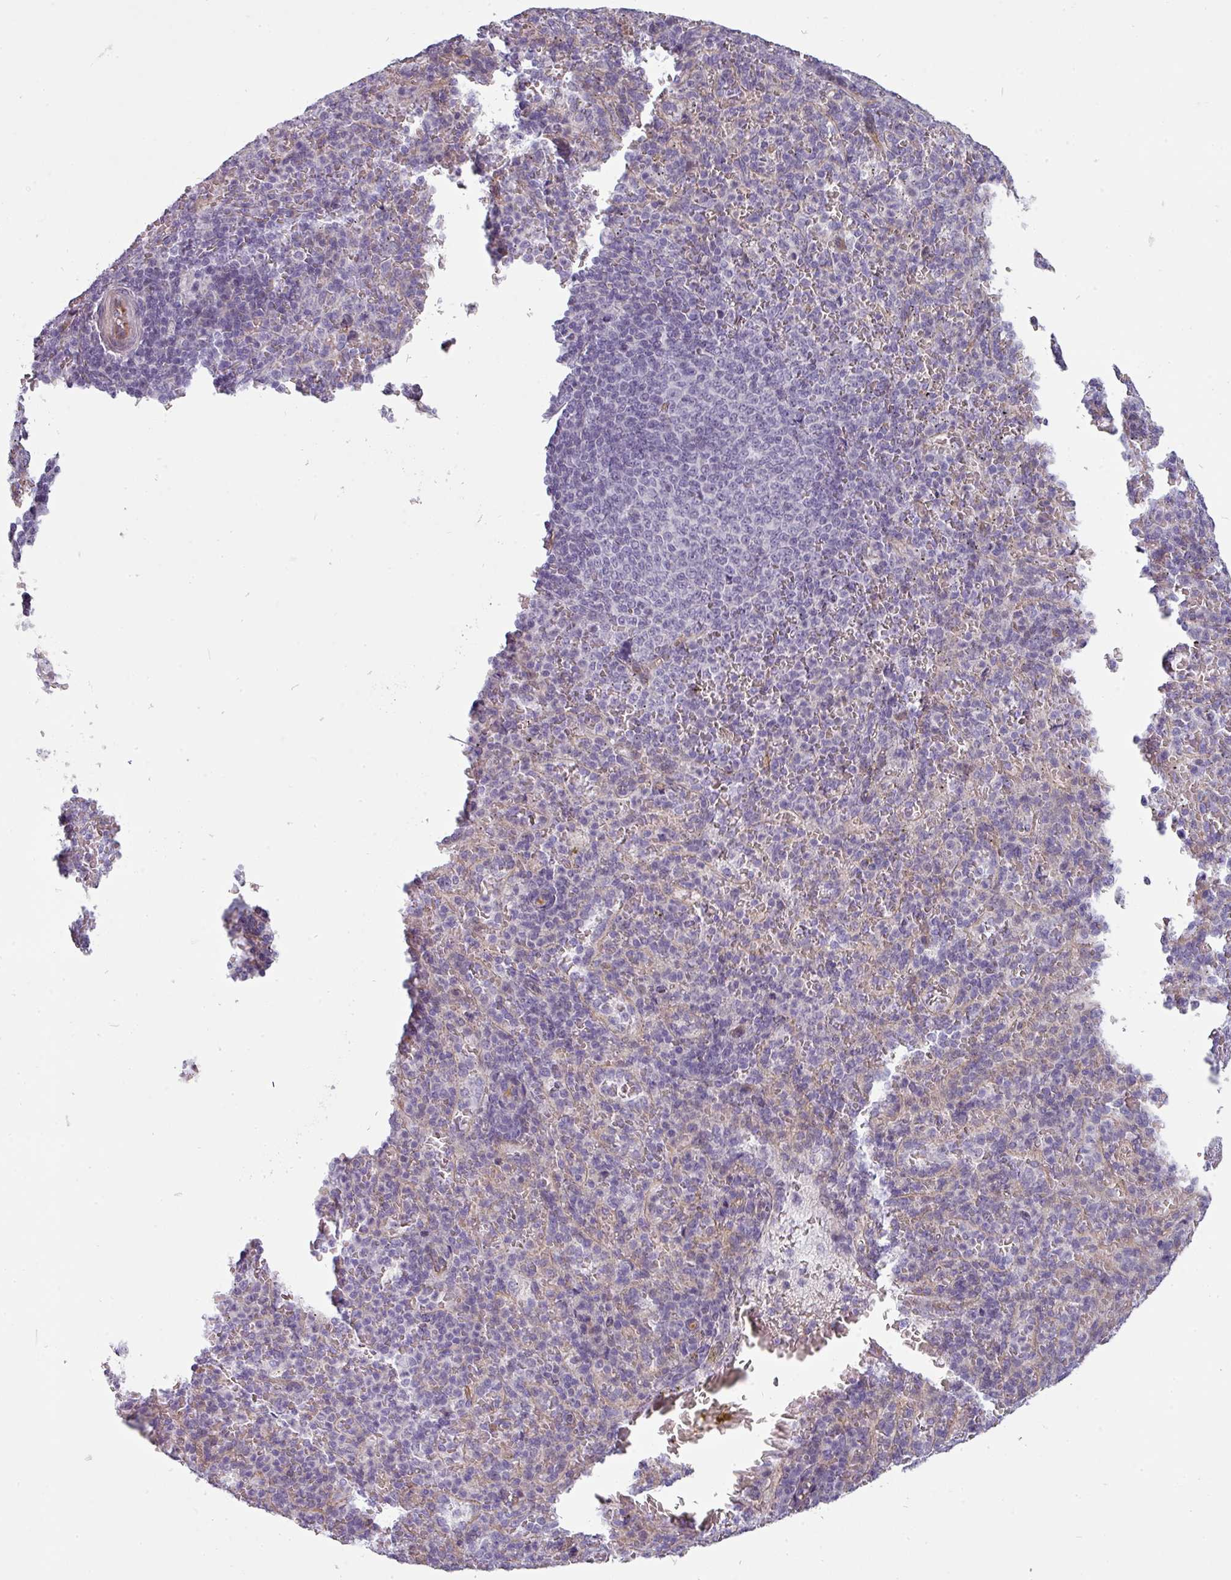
{"staining": {"intensity": "negative", "quantity": "none", "location": "none"}, "tissue": "spleen", "cell_type": "Cells in red pulp", "image_type": "normal", "snomed": [{"axis": "morphology", "description": "Normal tissue, NOS"}, {"axis": "topography", "description": "Spleen"}], "caption": "IHC of normal human spleen reveals no staining in cells in red pulp.", "gene": "CHRDL1", "patient": {"sex": "female", "age": 21}}